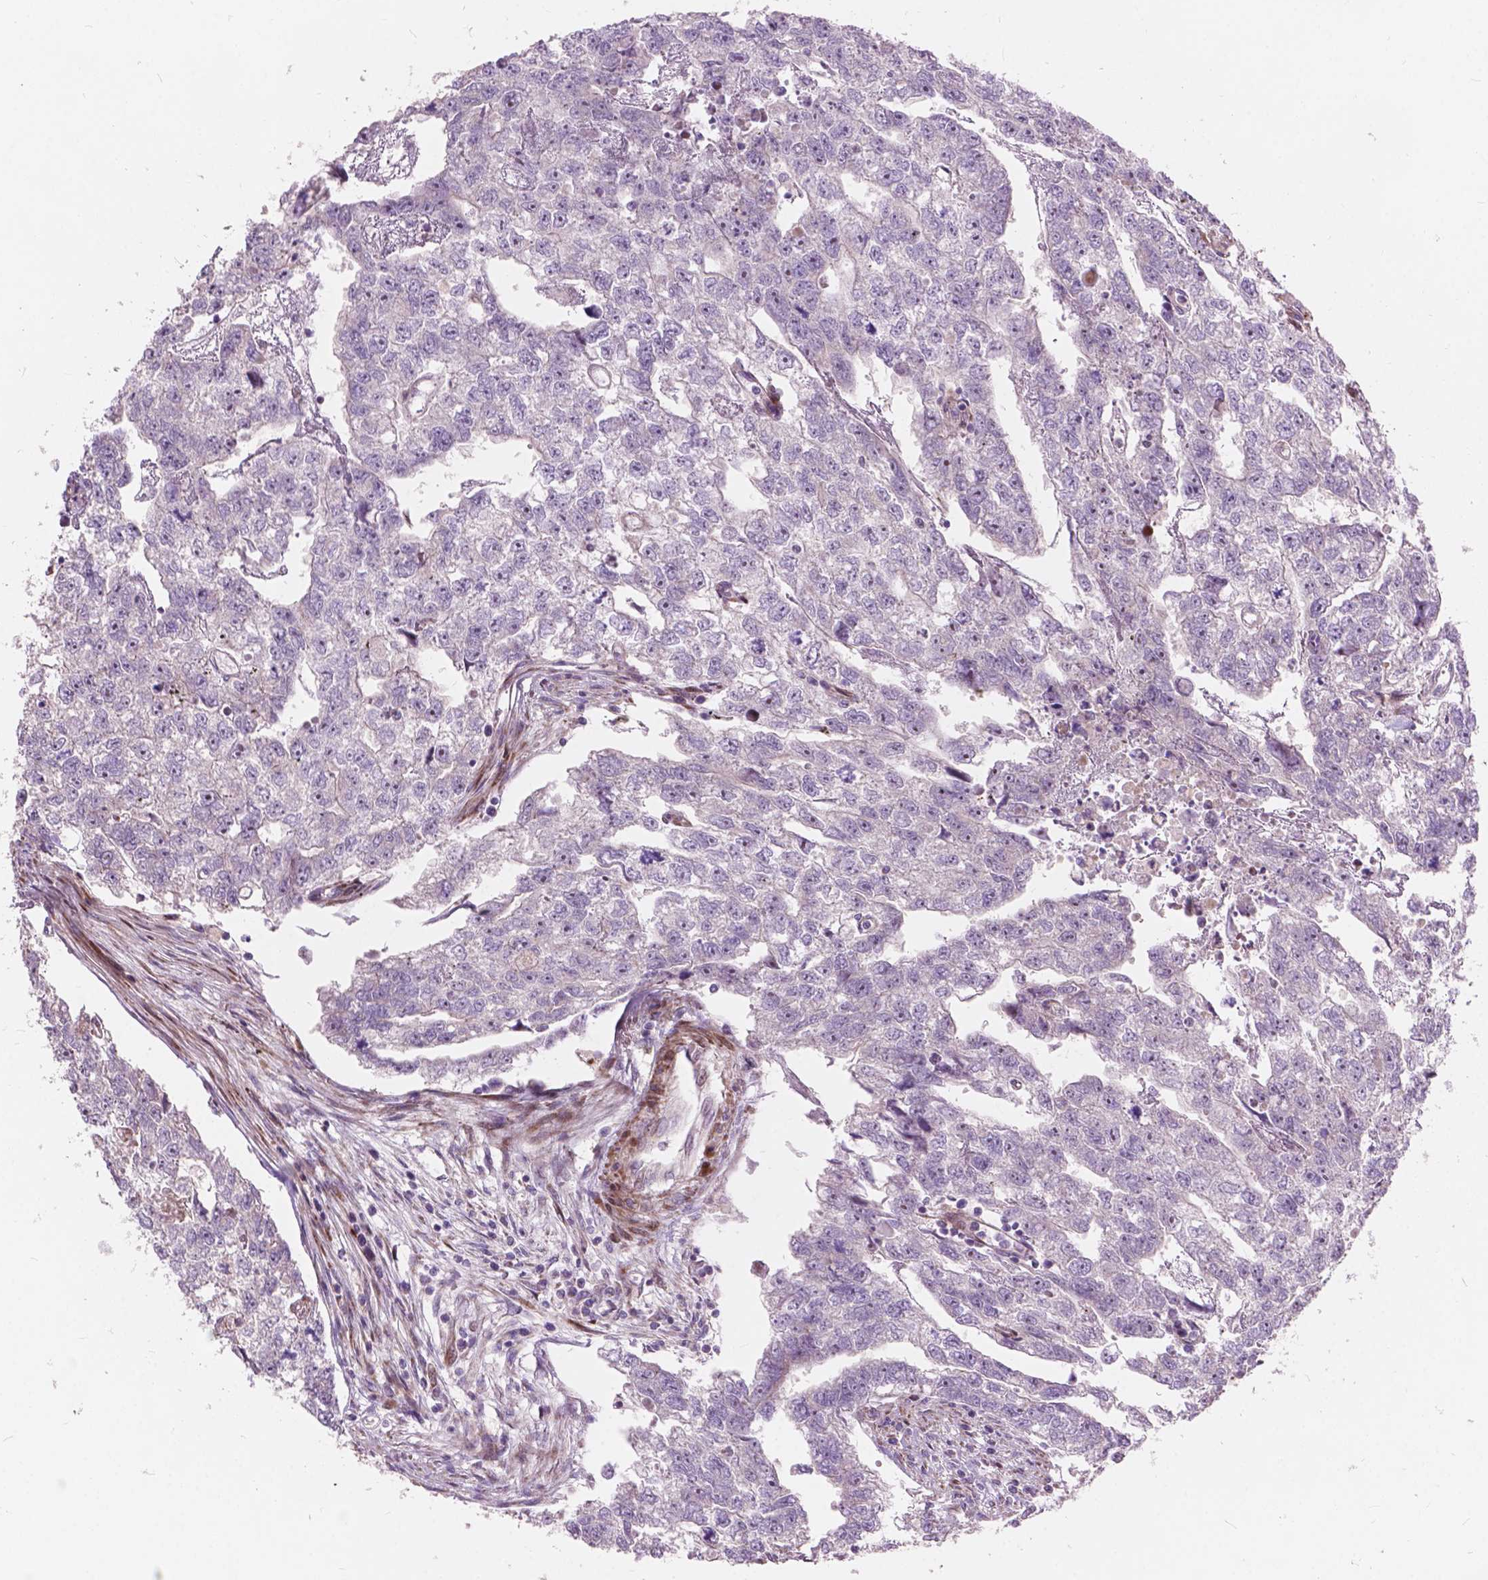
{"staining": {"intensity": "negative", "quantity": "none", "location": "none"}, "tissue": "testis cancer", "cell_type": "Tumor cells", "image_type": "cancer", "snomed": [{"axis": "morphology", "description": "Carcinoma, Embryonal, NOS"}, {"axis": "morphology", "description": "Teratoma, malignant, NOS"}, {"axis": "topography", "description": "Testis"}], "caption": "Micrograph shows no protein expression in tumor cells of testis cancer (embryonal carcinoma) tissue.", "gene": "MORN1", "patient": {"sex": "male", "age": 44}}